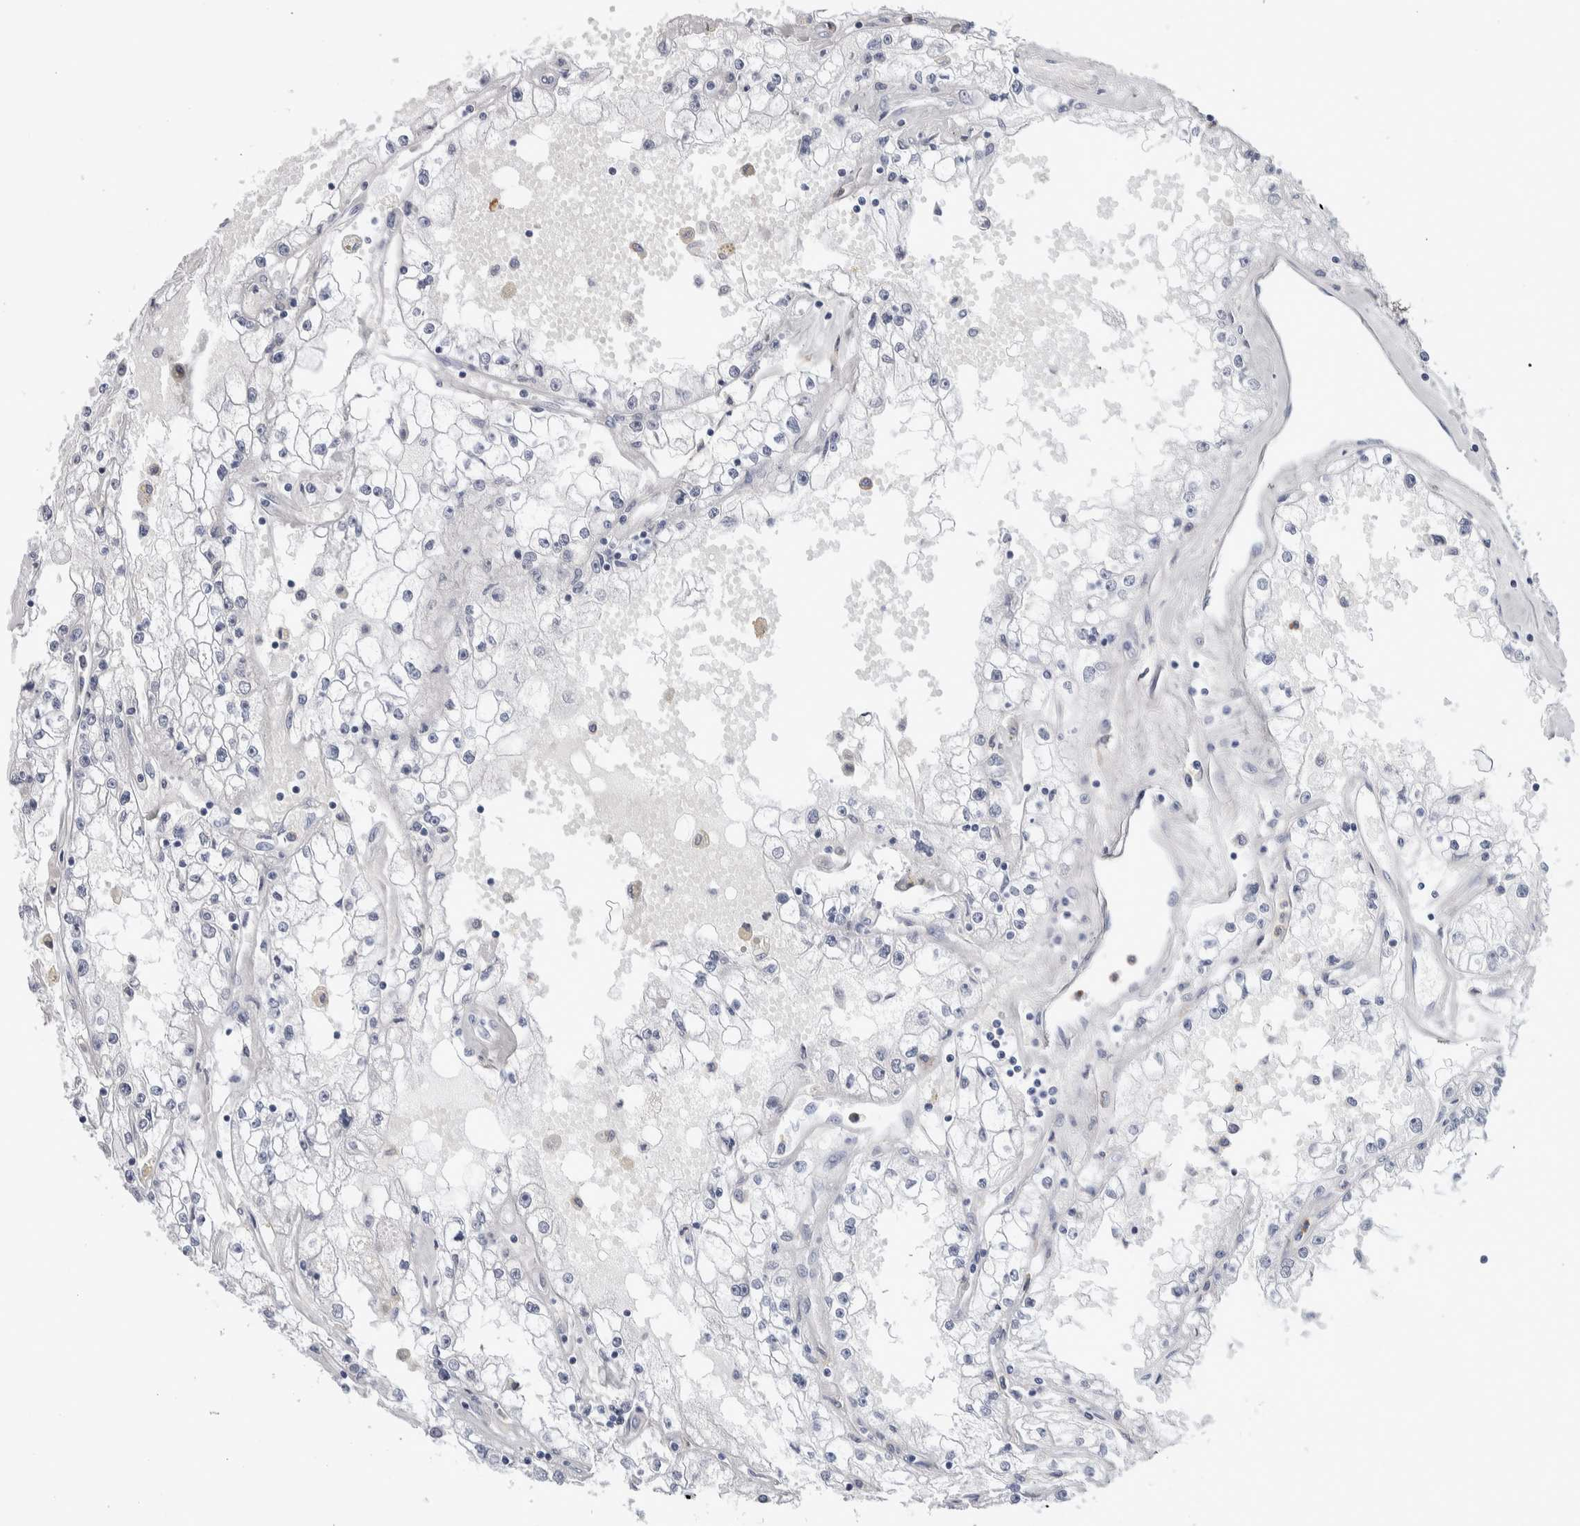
{"staining": {"intensity": "negative", "quantity": "none", "location": "none"}, "tissue": "renal cancer", "cell_type": "Tumor cells", "image_type": "cancer", "snomed": [{"axis": "morphology", "description": "Adenocarcinoma, NOS"}, {"axis": "topography", "description": "Kidney"}], "caption": "Renal cancer (adenocarcinoma) stained for a protein using immunohistochemistry (IHC) shows no positivity tumor cells.", "gene": "LURAP1L", "patient": {"sex": "male", "age": 56}}